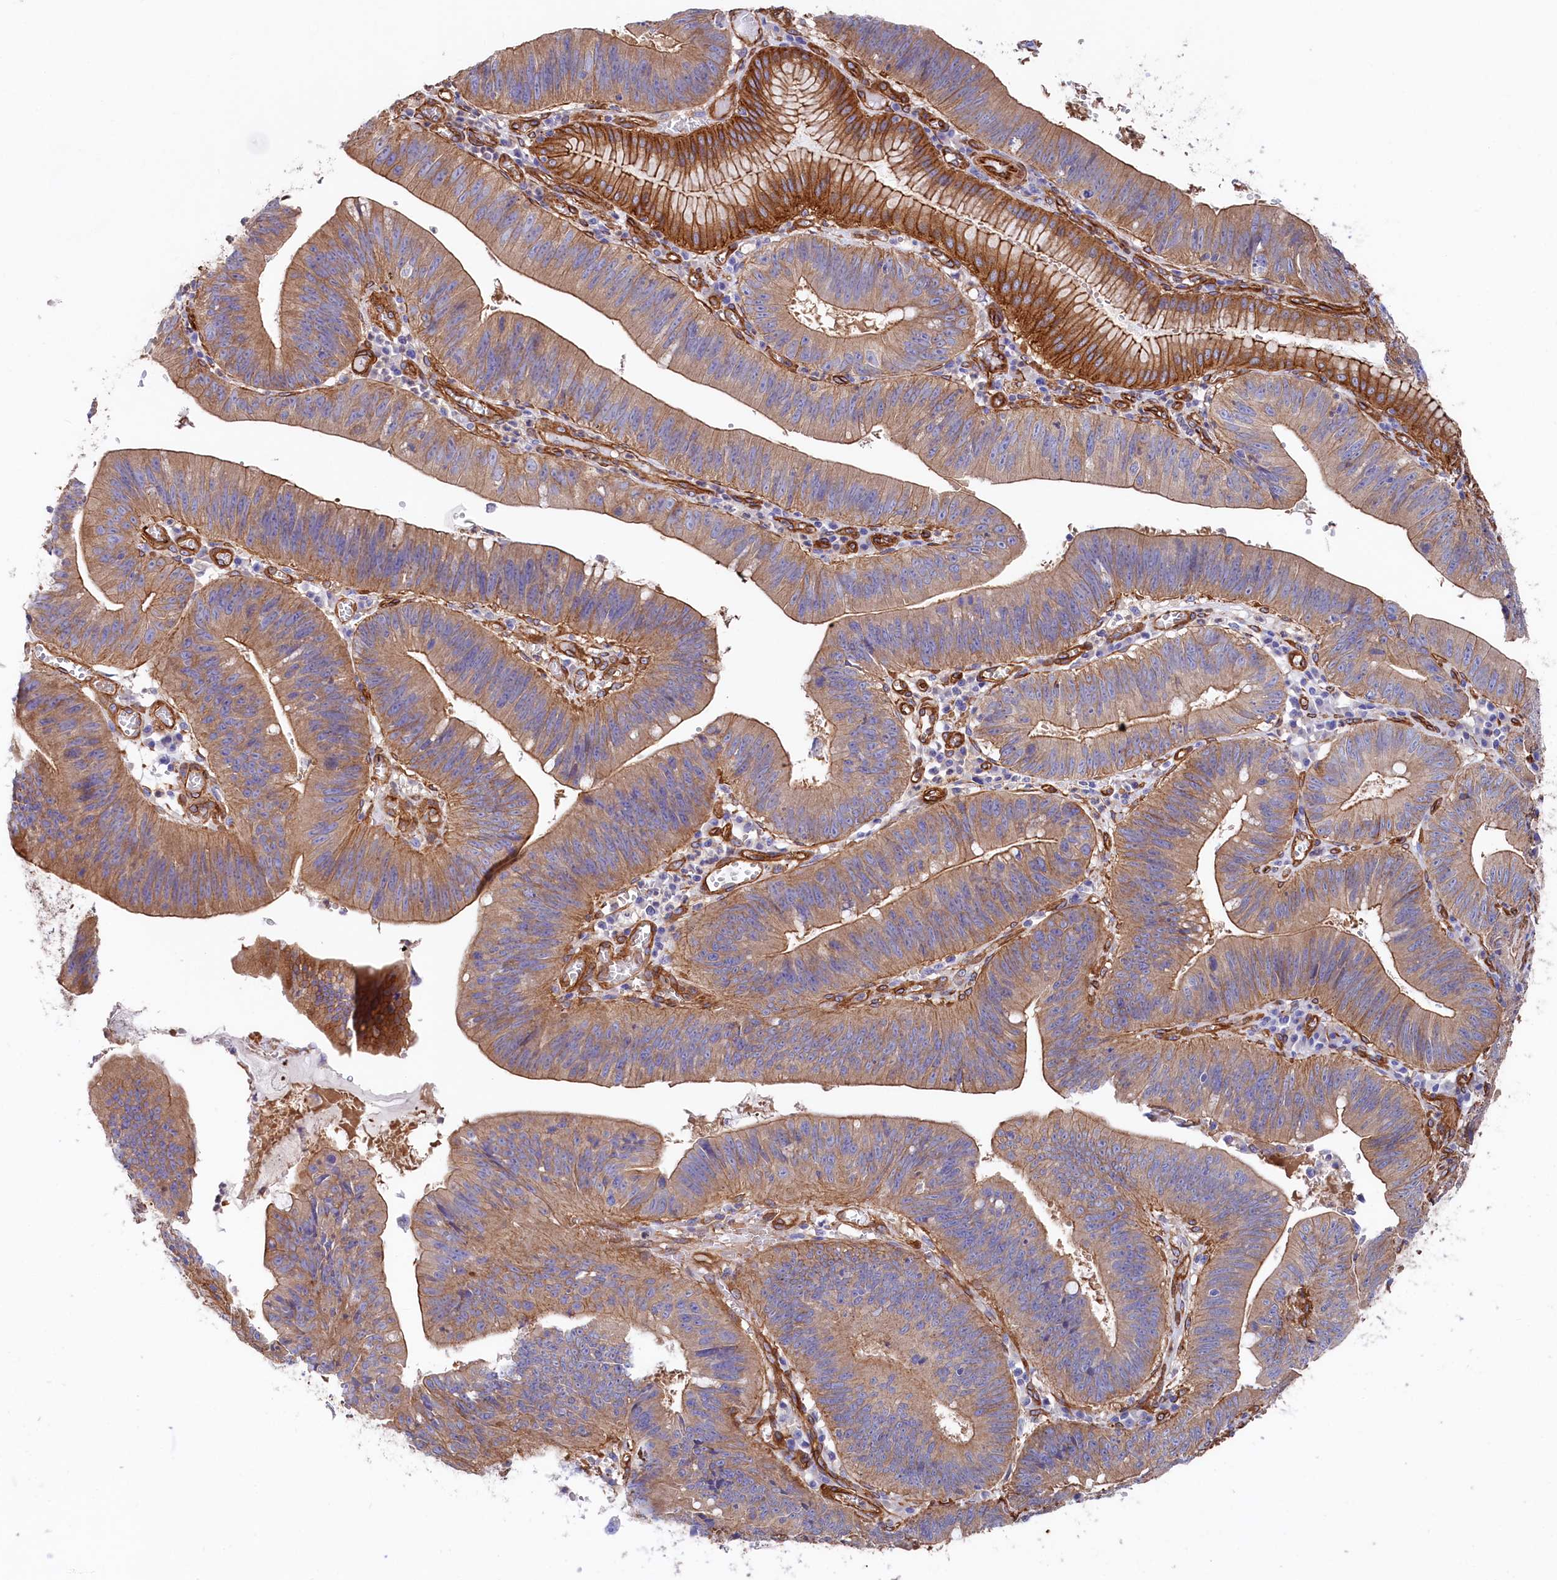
{"staining": {"intensity": "moderate", "quantity": ">75%", "location": "cytoplasmic/membranous"}, "tissue": "stomach cancer", "cell_type": "Tumor cells", "image_type": "cancer", "snomed": [{"axis": "morphology", "description": "Adenocarcinoma, NOS"}, {"axis": "topography", "description": "Stomach"}], "caption": "The immunohistochemical stain highlights moderate cytoplasmic/membranous staining in tumor cells of adenocarcinoma (stomach) tissue.", "gene": "TNKS1BP1", "patient": {"sex": "male", "age": 59}}